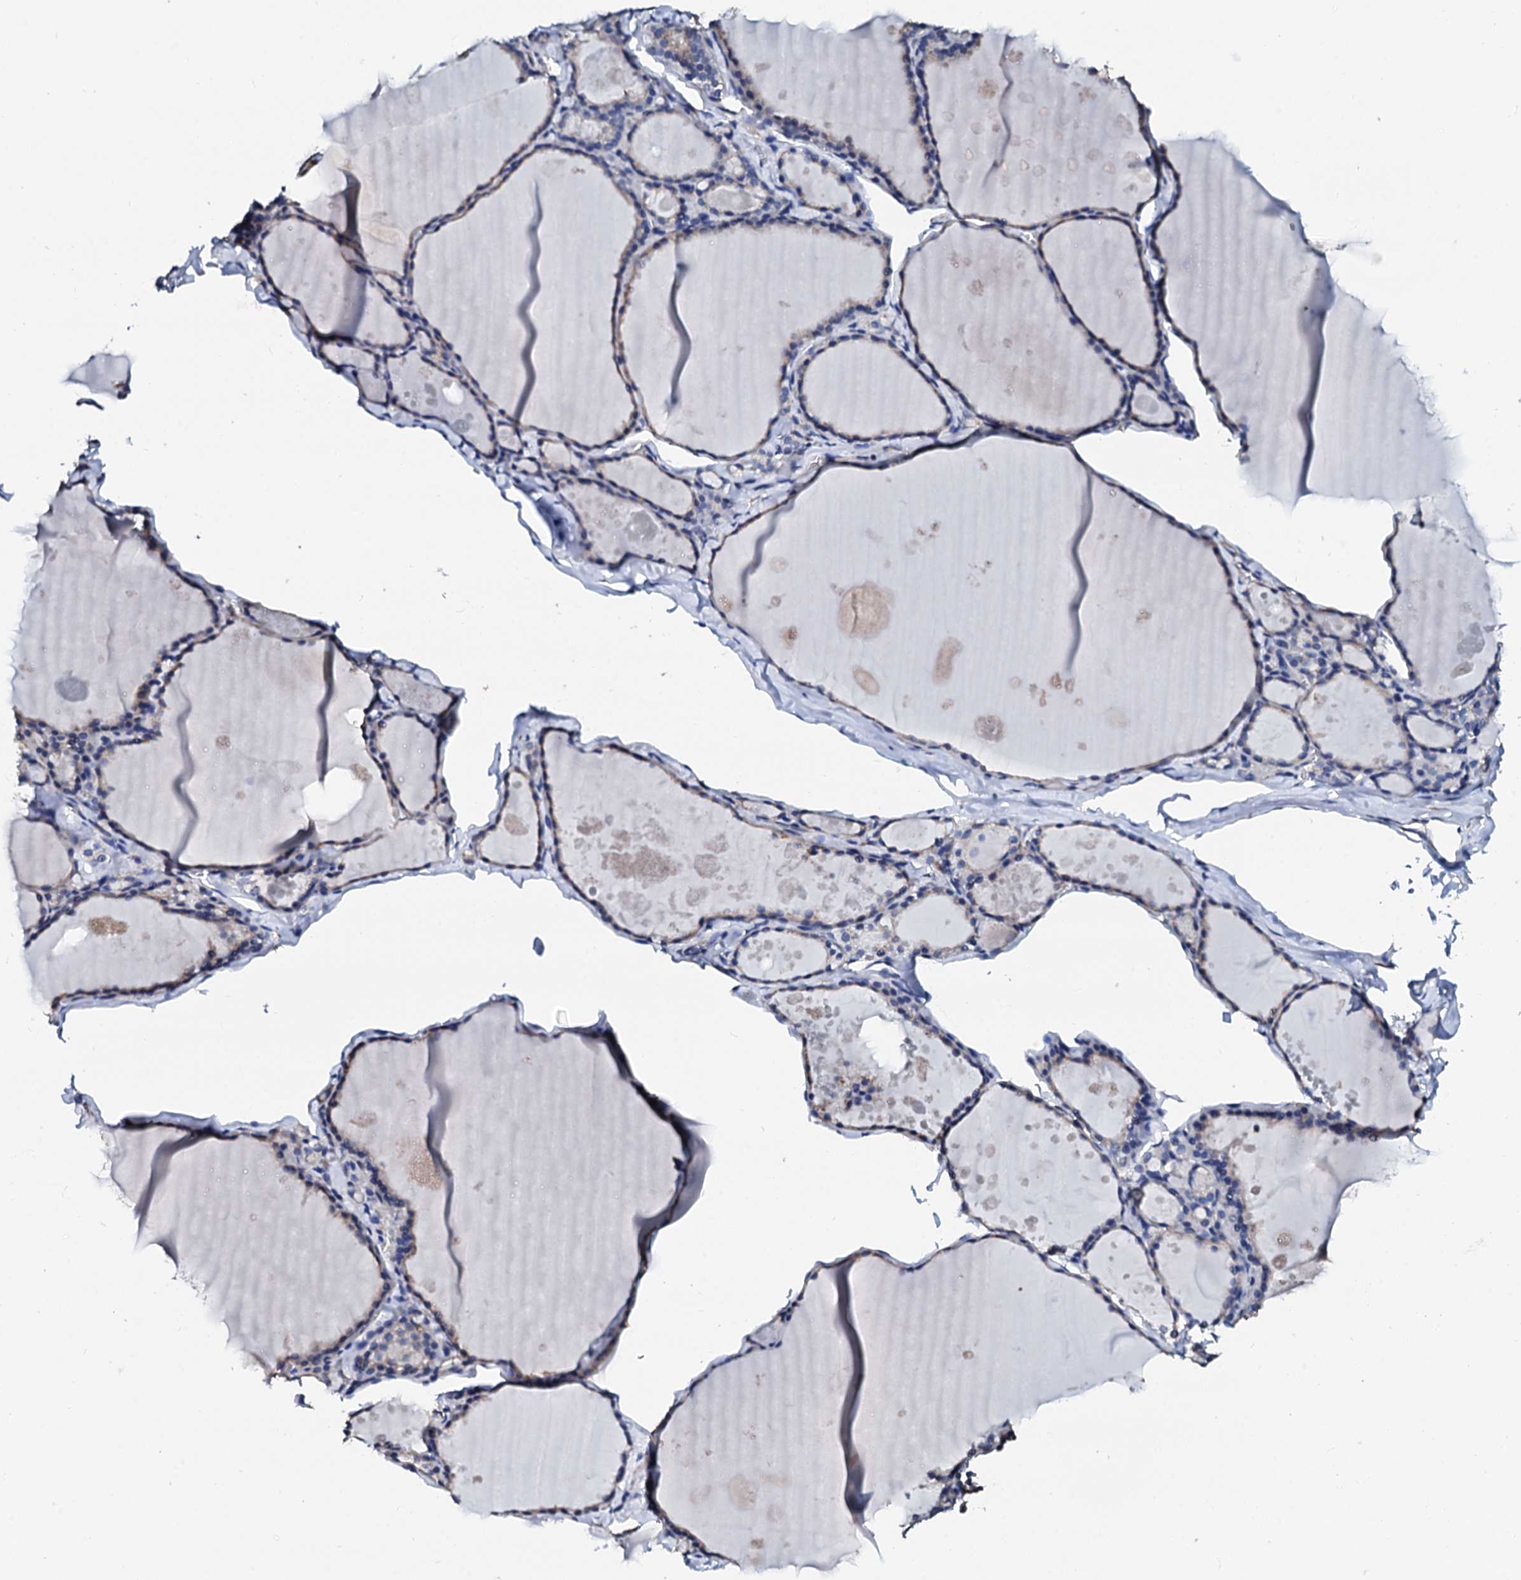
{"staining": {"intensity": "weak", "quantity": "25%-75%", "location": "cytoplasmic/membranous"}, "tissue": "thyroid gland", "cell_type": "Glandular cells", "image_type": "normal", "snomed": [{"axis": "morphology", "description": "Normal tissue, NOS"}, {"axis": "topography", "description": "Thyroid gland"}], "caption": "DAB immunohistochemical staining of unremarkable thyroid gland reveals weak cytoplasmic/membranous protein positivity in about 25%-75% of glandular cells.", "gene": "AKAP3", "patient": {"sex": "male", "age": 56}}